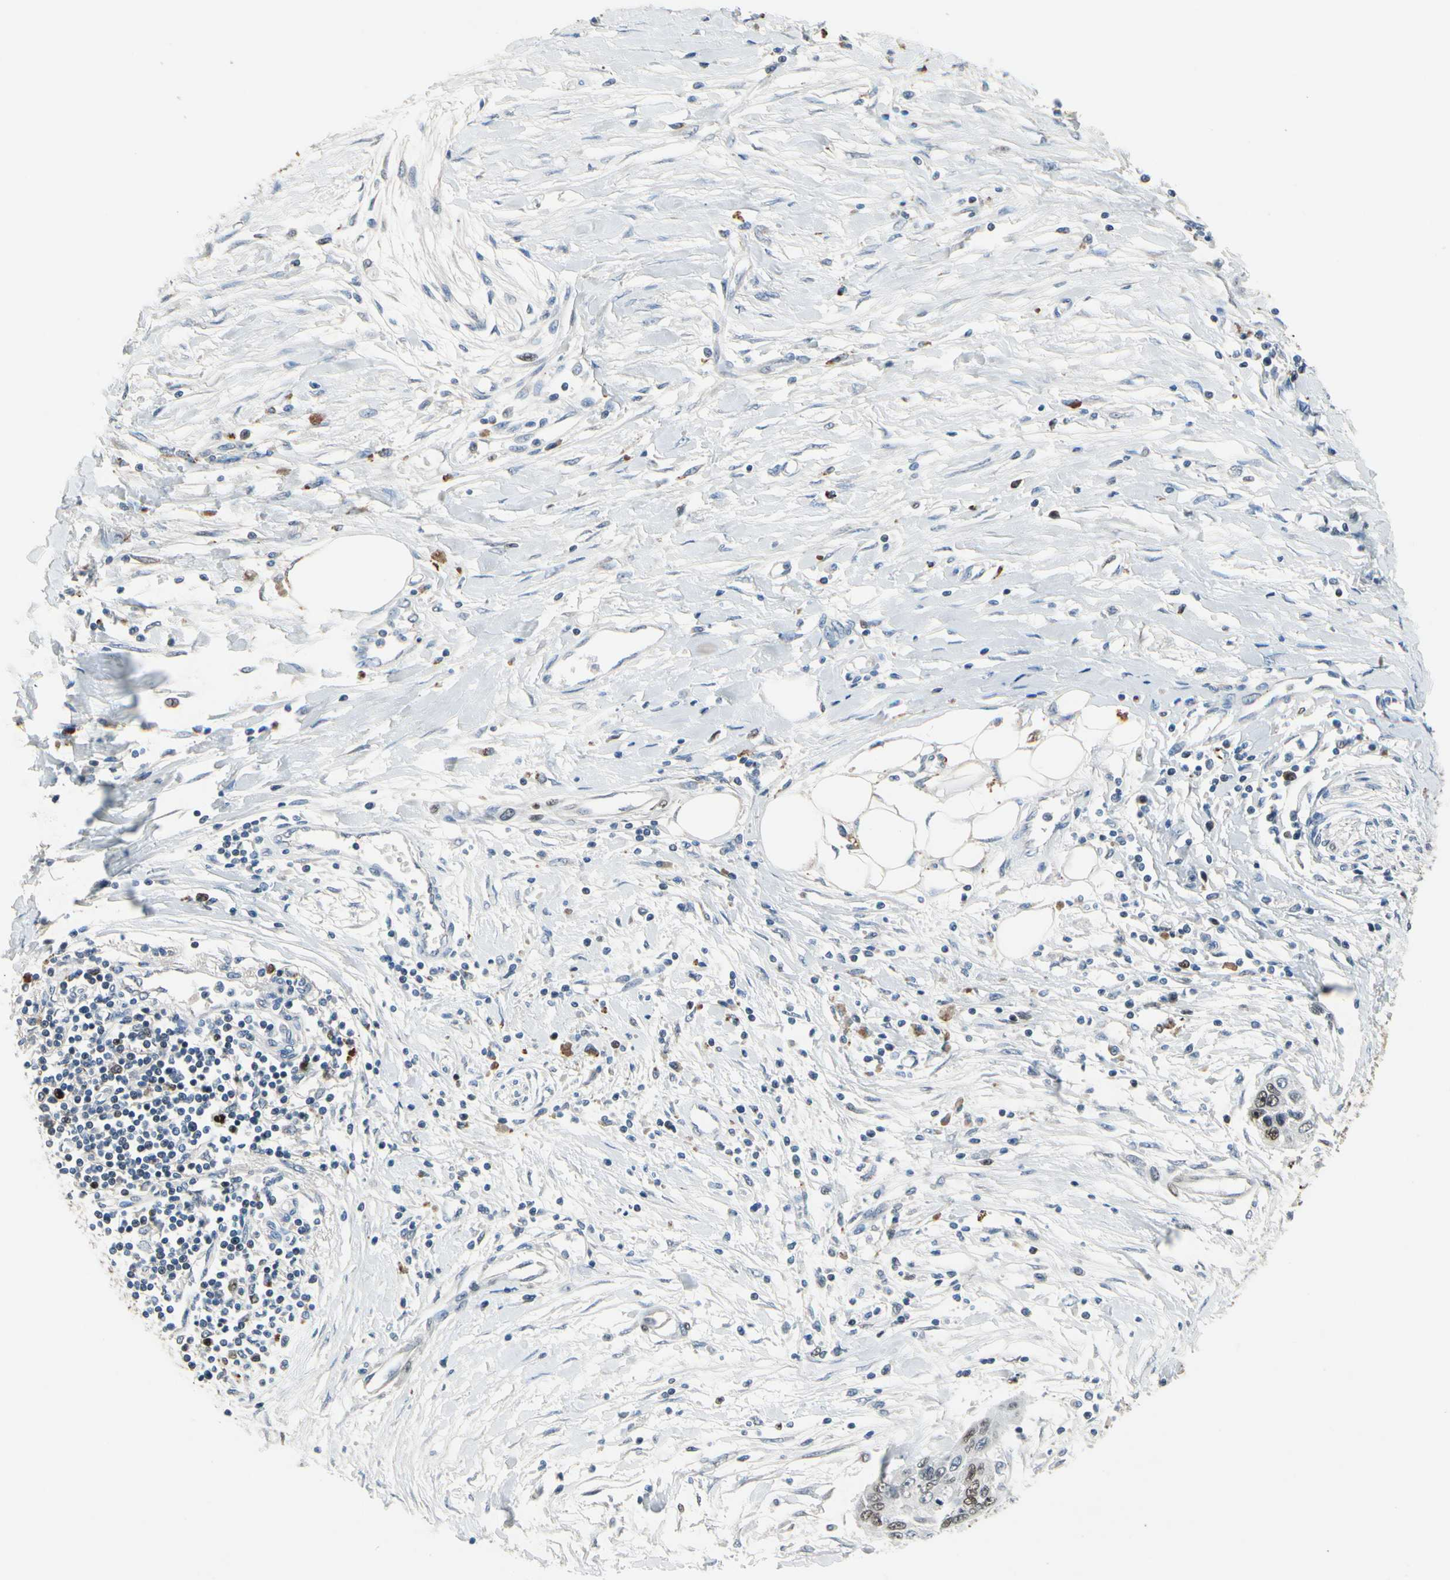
{"staining": {"intensity": "moderate", "quantity": "25%-75%", "location": "nuclear"}, "tissue": "pancreatic cancer", "cell_type": "Tumor cells", "image_type": "cancer", "snomed": [{"axis": "morphology", "description": "Adenocarcinoma, NOS"}, {"axis": "topography", "description": "Pancreas"}], "caption": "Pancreatic cancer stained with immunohistochemistry displays moderate nuclear expression in about 25%-75% of tumor cells.", "gene": "ZKSCAN4", "patient": {"sex": "female", "age": 70}}